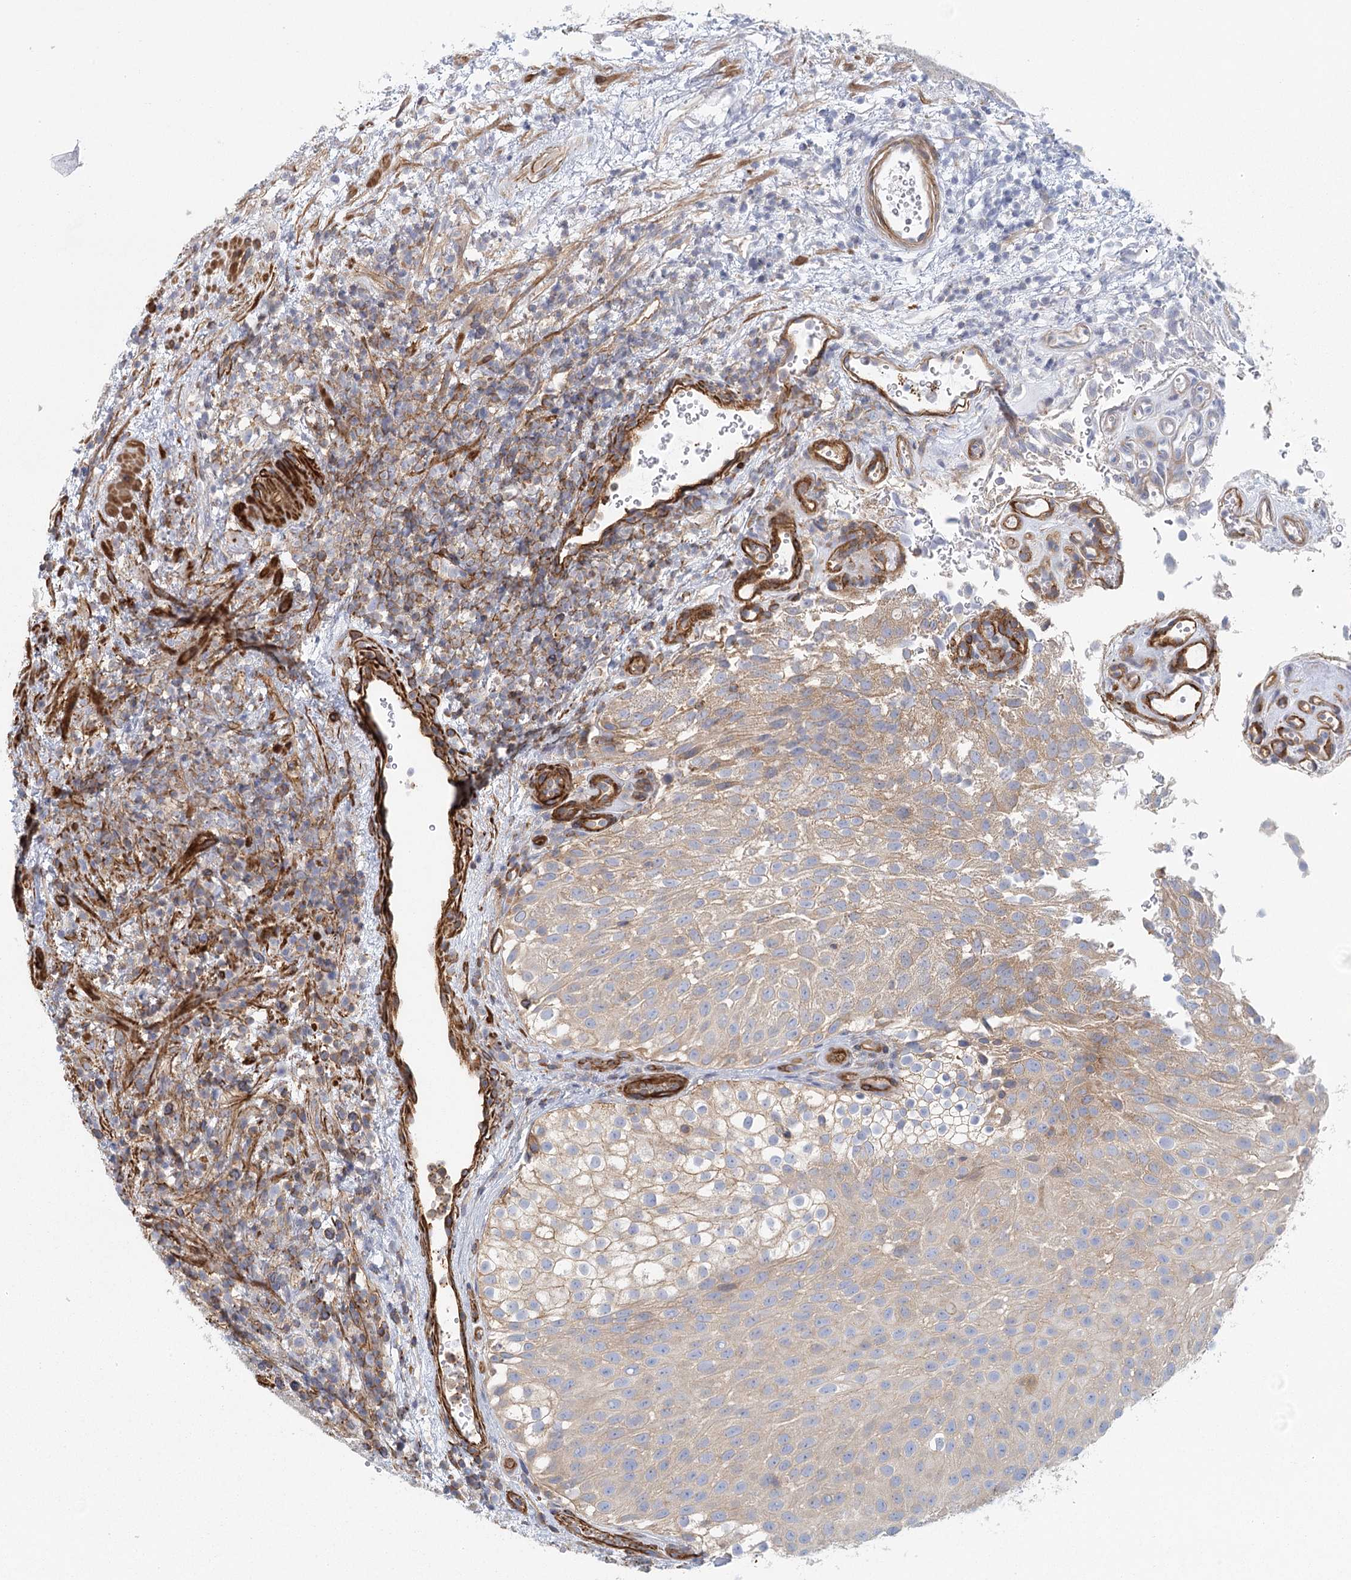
{"staining": {"intensity": "weak", "quantity": ">75%", "location": "cytoplasmic/membranous"}, "tissue": "urothelial cancer", "cell_type": "Tumor cells", "image_type": "cancer", "snomed": [{"axis": "morphology", "description": "Urothelial carcinoma, Low grade"}, {"axis": "topography", "description": "Urinary bladder"}], "caption": "Tumor cells show low levels of weak cytoplasmic/membranous positivity in approximately >75% of cells in urothelial cancer. (IHC, brightfield microscopy, high magnification).", "gene": "IFT46", "patient": {"sex": "male", "age": 78}}